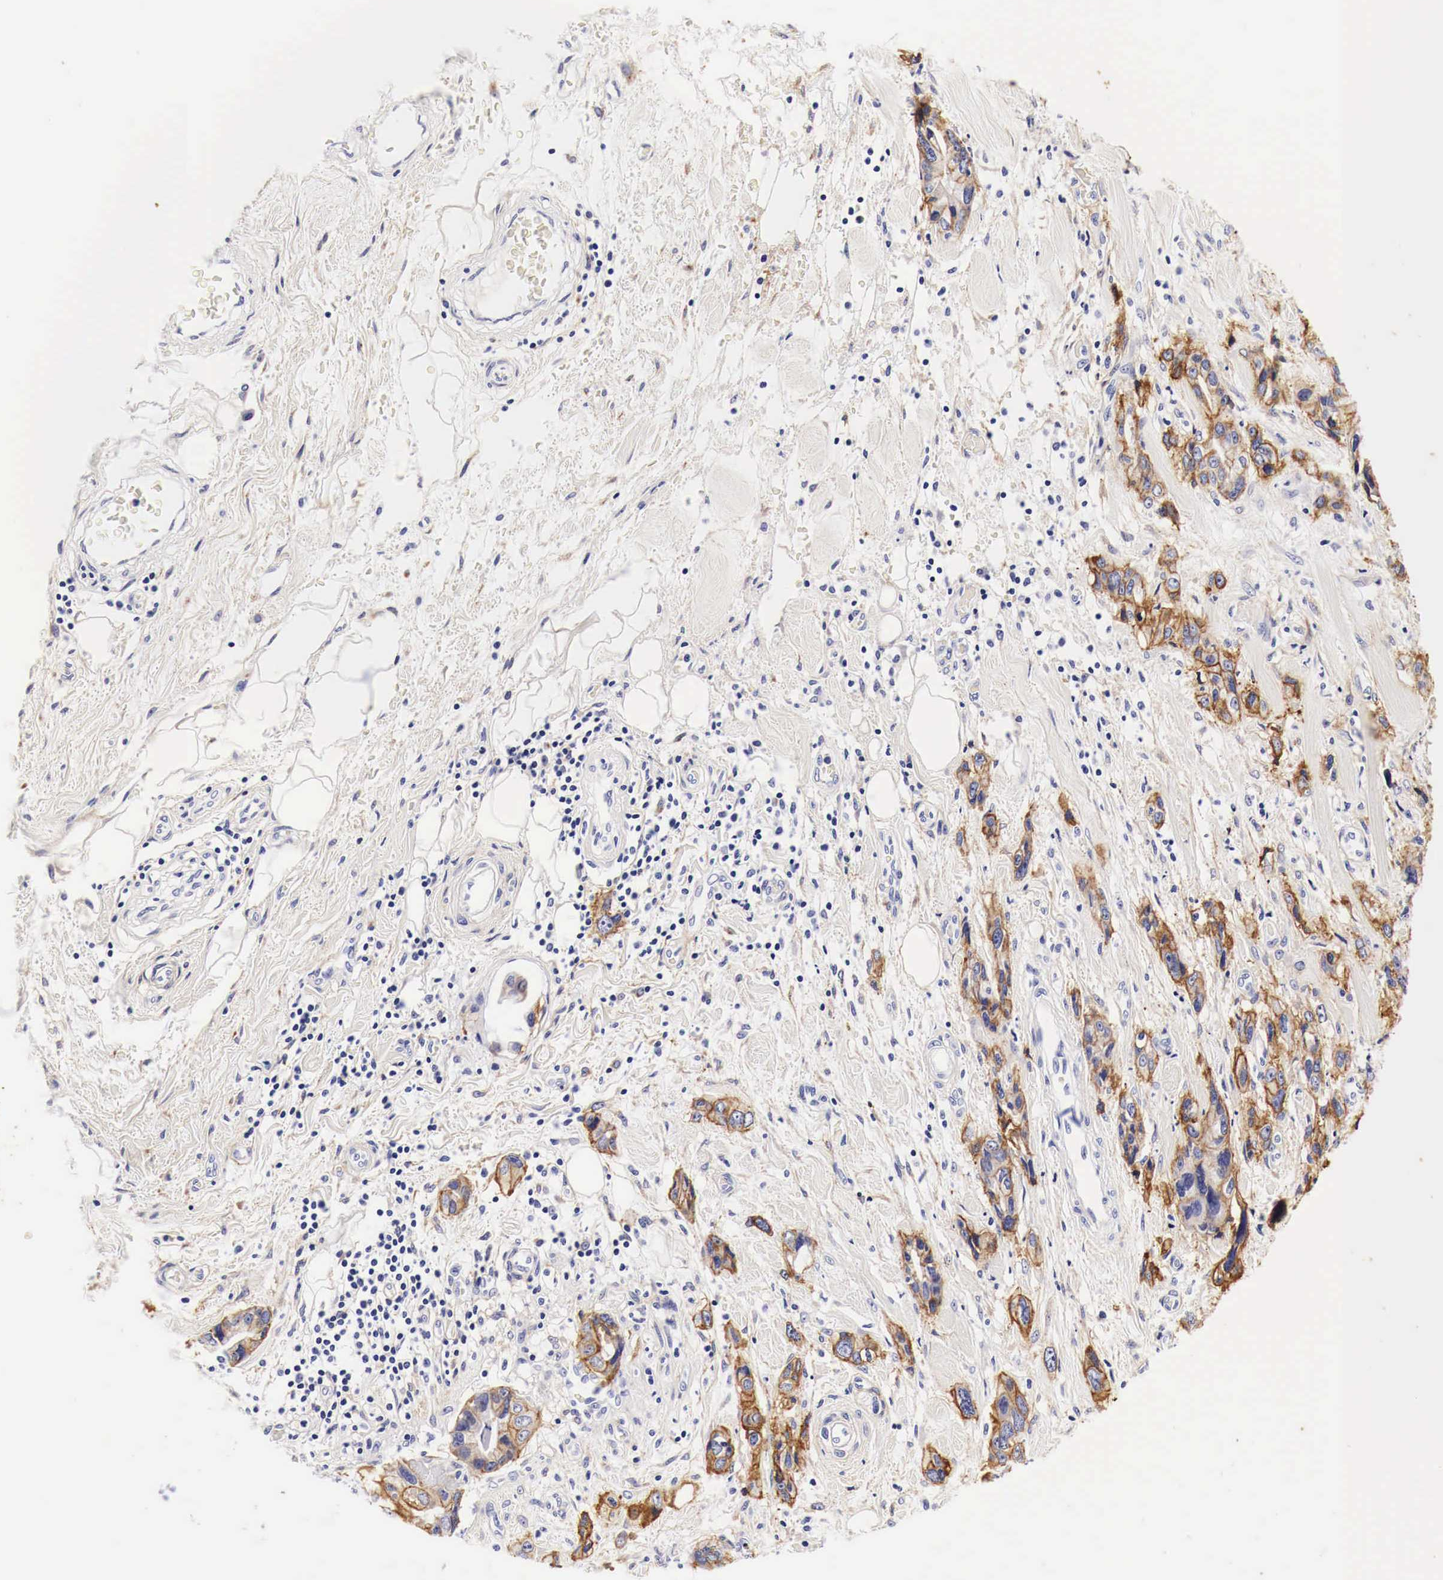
{"staining": {"intensity": "moderate", "quantity": ">75%", "location": "cytoplasmic/membranous"}, "tissue": "stomach cancer", "cell_type": "Tumor cells", "image_type": "cancer", "snomed": [{"axis": "morphology", "description": "Adenocarcinoma, NOS"}, {"axis": "topography", "description": "Stomach, upper"}], "caption": "Moderate cytoplasmic/membranous positivity for a protein is seen in approximately >75% of tumor cells of stomach cancer using immunohistochemistry (IHC).", "gene": "EGFR", "patient": {"sex": "male", "age": 47}}